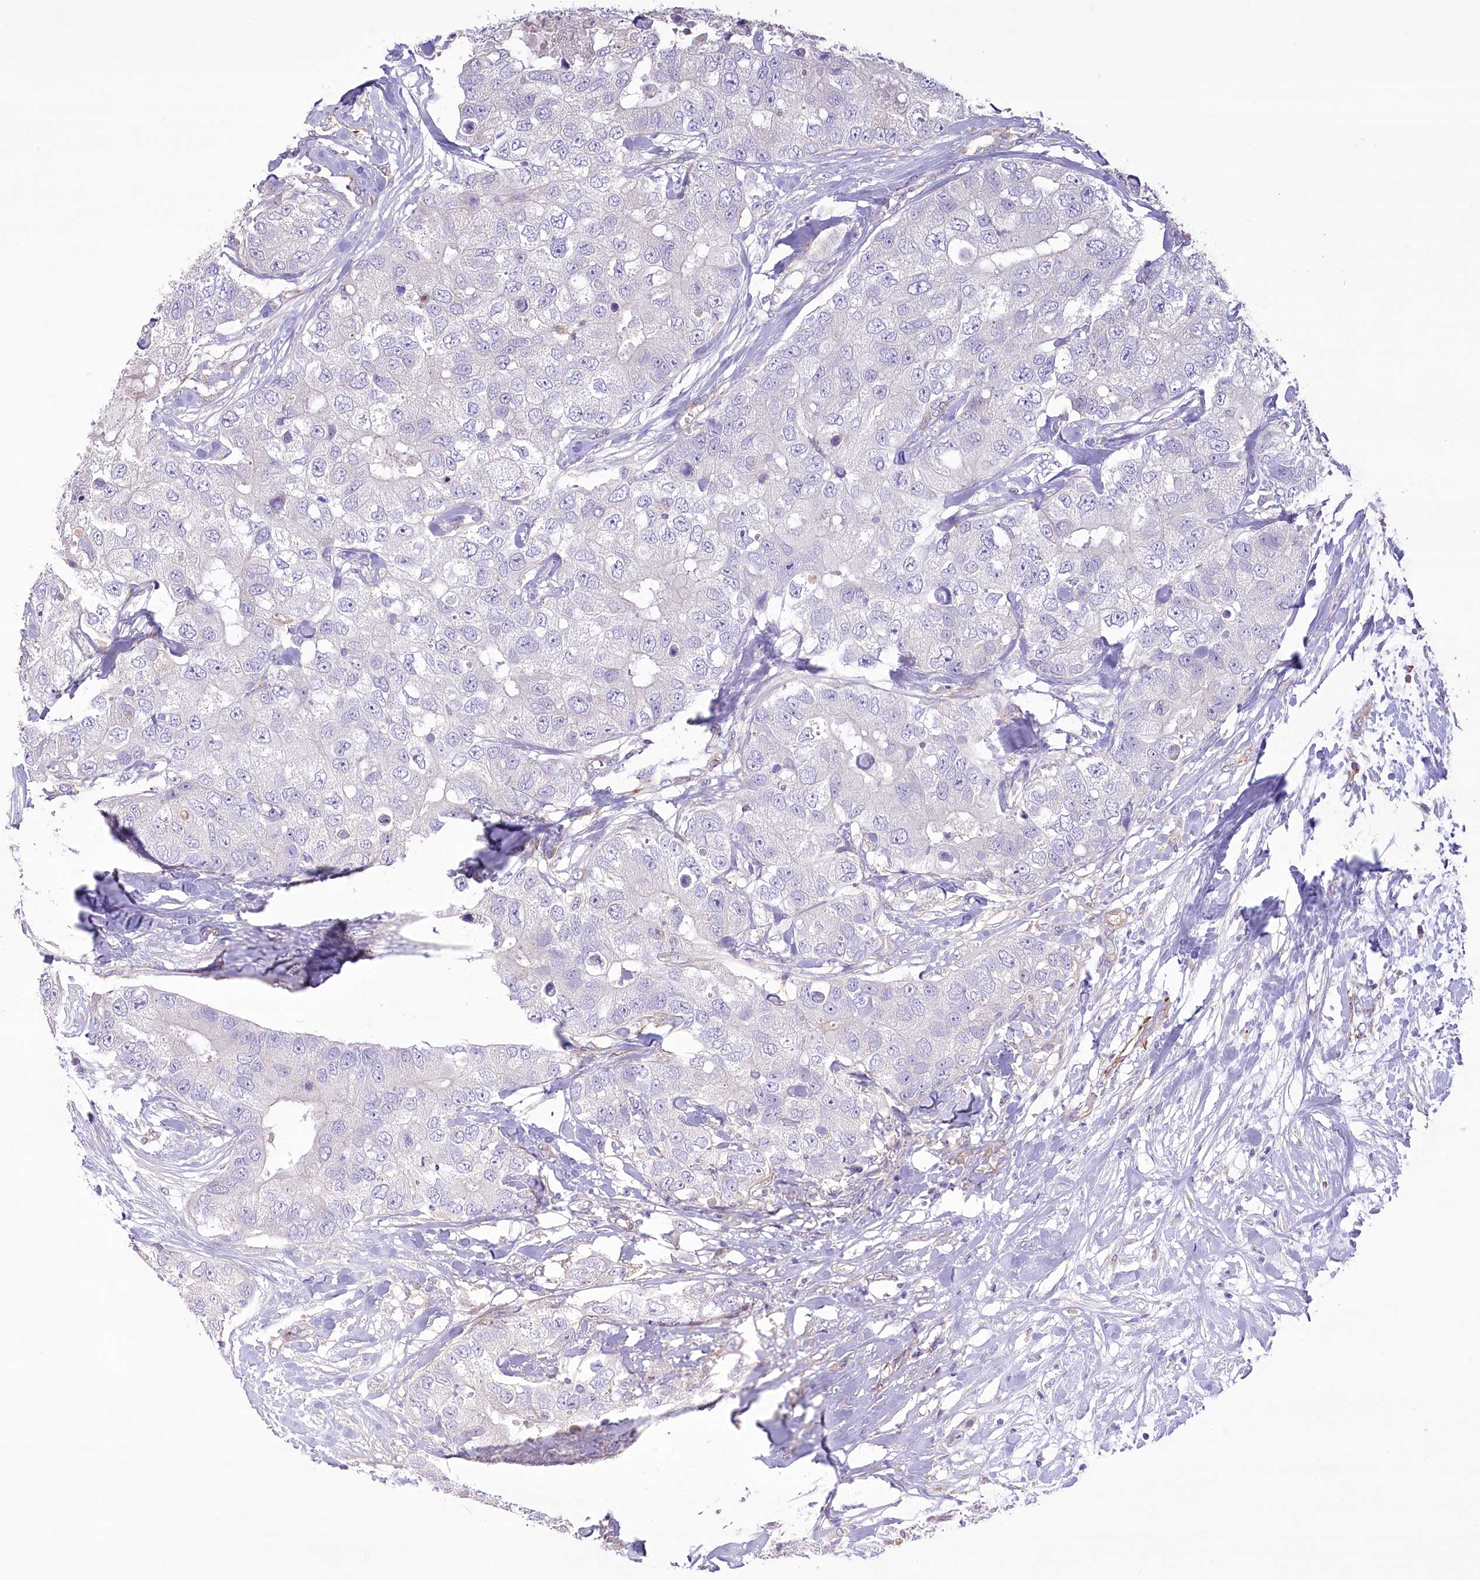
{"staining": {"intensity": "negative", "quantity": "none", "location": "none"}, "tissue": "breast cancer", "cell_type": "Tumor cells", "image_type": "cancer", "snomed": [{"axis": "morphology", "description": "Duct carcinoma"}, {"axis": "topography", "description": "Breast"}], "caption": "An IHC histopathology image of breast cancer (intraductal carcinoma) is shown. There is no staining in tumor cells of breast cancer (intraductal carcinoma). (DAB IHC, high magnification).", "gene": "ANGPTL3", "patient": {"sex": "female", "age": 62}}